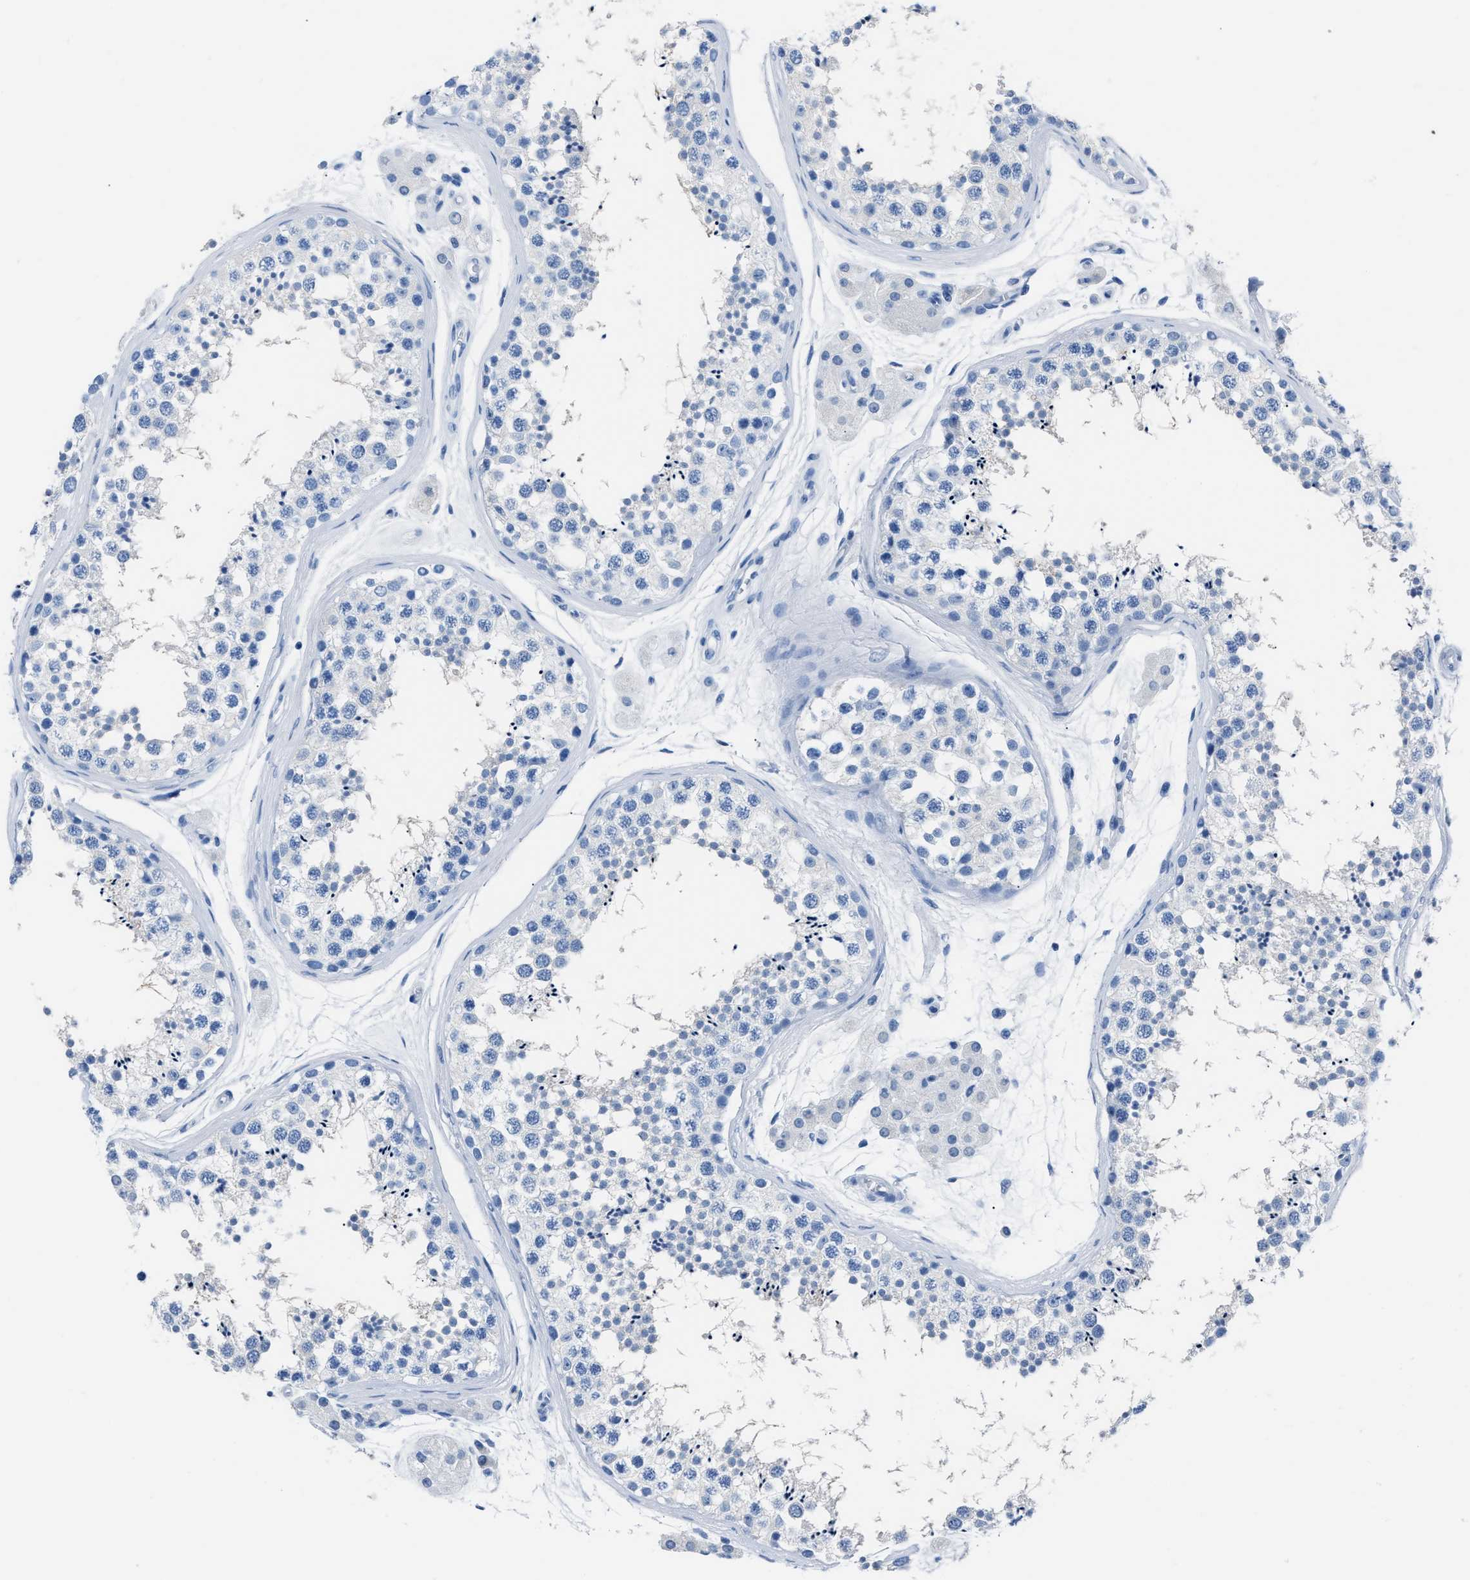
{"staining": {"intensity": "negative", "quantity": "none", "location": "none"}, "tissue": "testis", "cell_type": "Cells in seminiferous ducts", "image_type": "normal", "snomed": [{"axis": "morphology", "description": "Normal tissue, NOS"}, {"axis": "topography", "description": "Testis"}], "caption": "Immunohistochemistry (IHC) image of normal testis stained for a protein (brown), which displays no expression in cells in seminiferous ducts.", "gene": "S100P", "patient": {"sex": "male", "age": 56}}